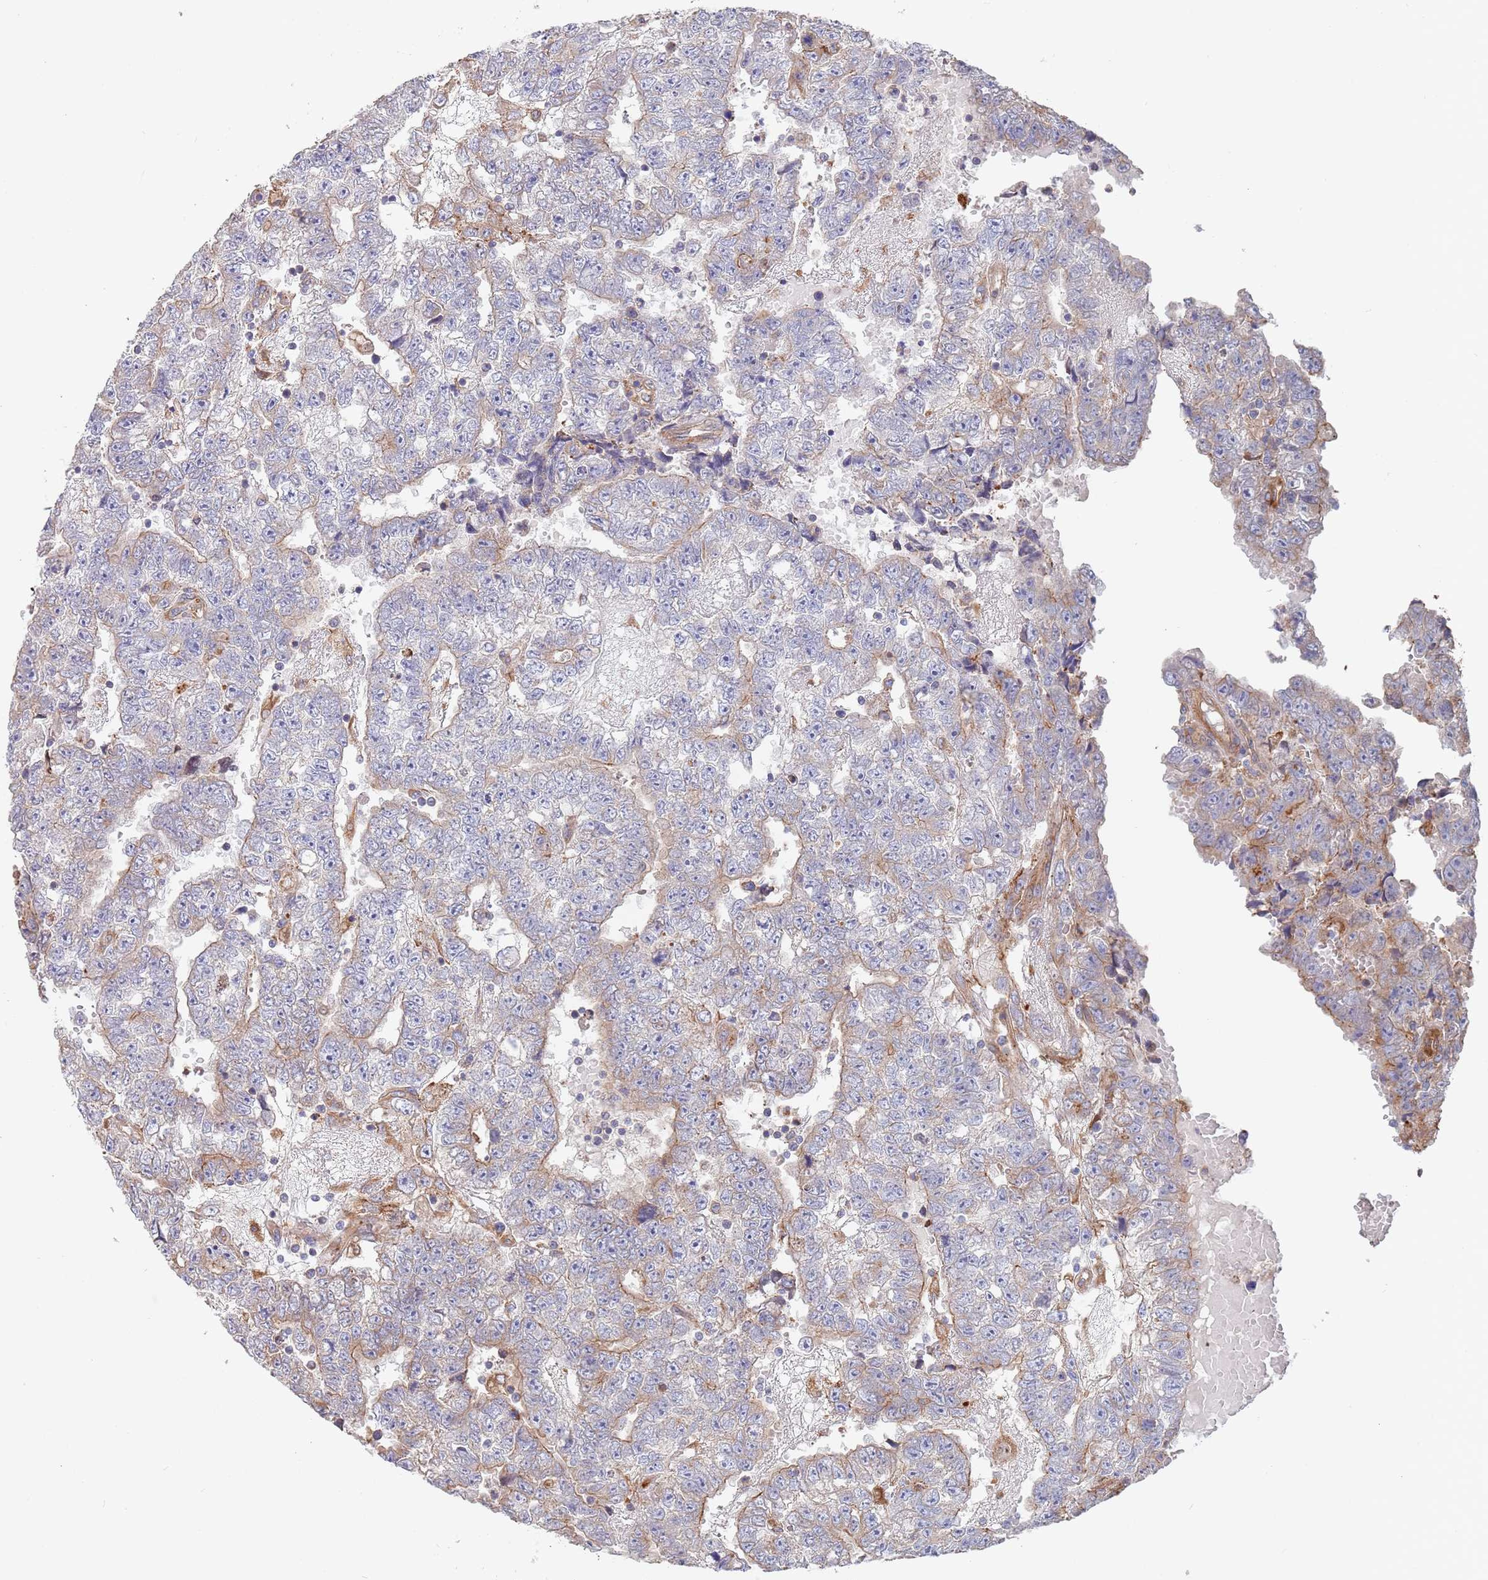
{"staining": {"intensity": "moderate", "quantity": "<25%", "location": "cytoplasmic/membranous"}, "tissue": "testis cancer", "cell_type": "Tumor cells", "image_type": "cancer", "snomed": [{"axis": "morphology", "description": "Carcinoma, Embryonal, NOS"}, {"axis": "topography", "description": "Testis"}], "caption": "High-magnification brightfield microscopy of testis embryonal carcinoma stained with DAB (brown) and counterstained with hematoxylin (blue). tumor cells exhibit moderate cytoplasmic/membranous positivity is present in approximately<25% of cells. Nuclei are stained in blue.", "gene": "DCUN1D3", "patient": {"sex": "male", "age": 25}}